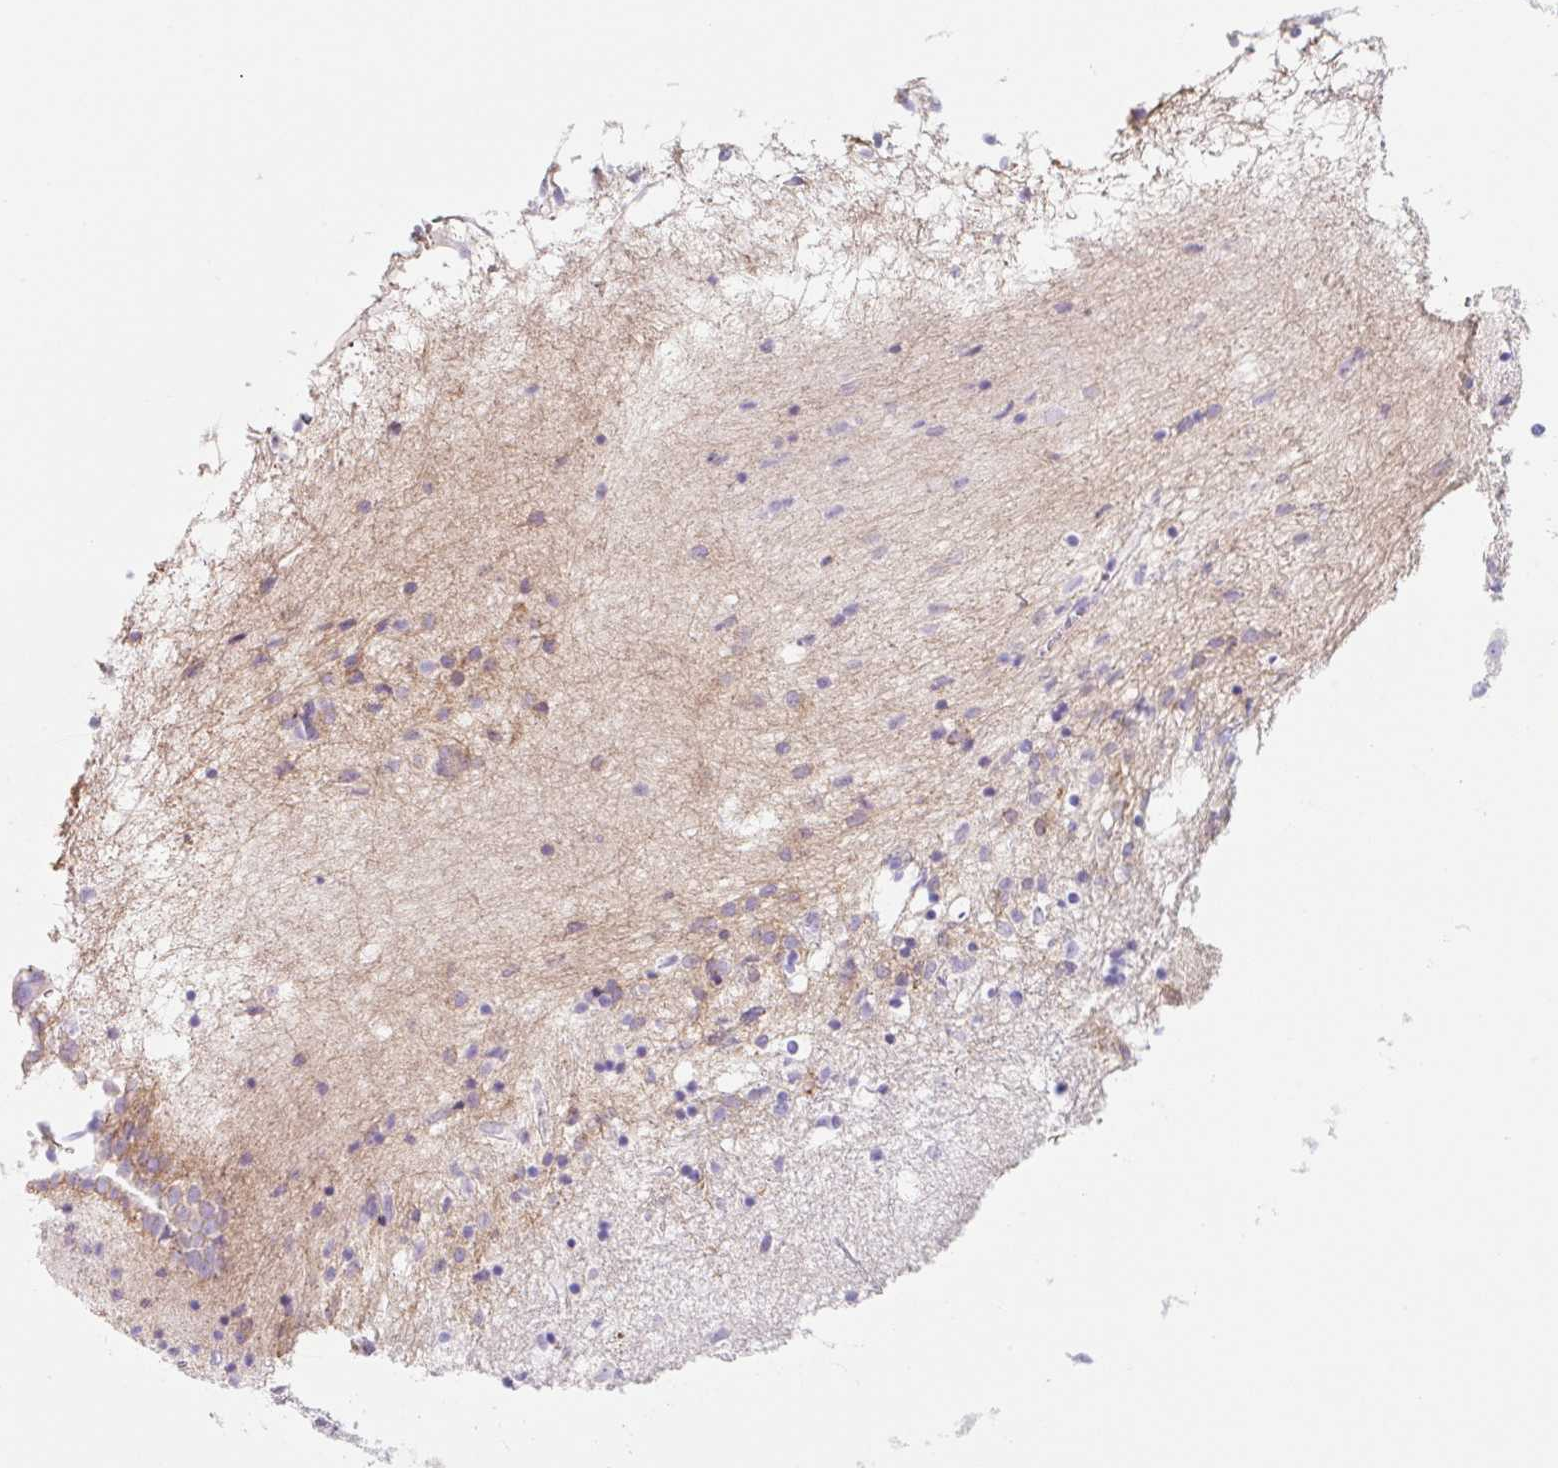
{"staining": {"intensity": "weak", "quantity": "<25%", "location": "cytoplasmic/membranous"}, "tissue": "caudate", "cell_type": "Glial cells", "image_type": "normal", "snomed": [{"axis": "morphology", "description": "Normal tissue, NOS"}, {"axis": "topography", "description": "Lateral ventricle wall"}], "caption": "IHC image of unremarkable caudate: human caudate stained with DAB (3,3'-diaminobenzidine) displays no significant protein staining in glial cells. (Brightfield microscopy of DAB IHC at high magnification).", "gene": "LYVE1", "patient": {"sex": "male", "age": 70}}